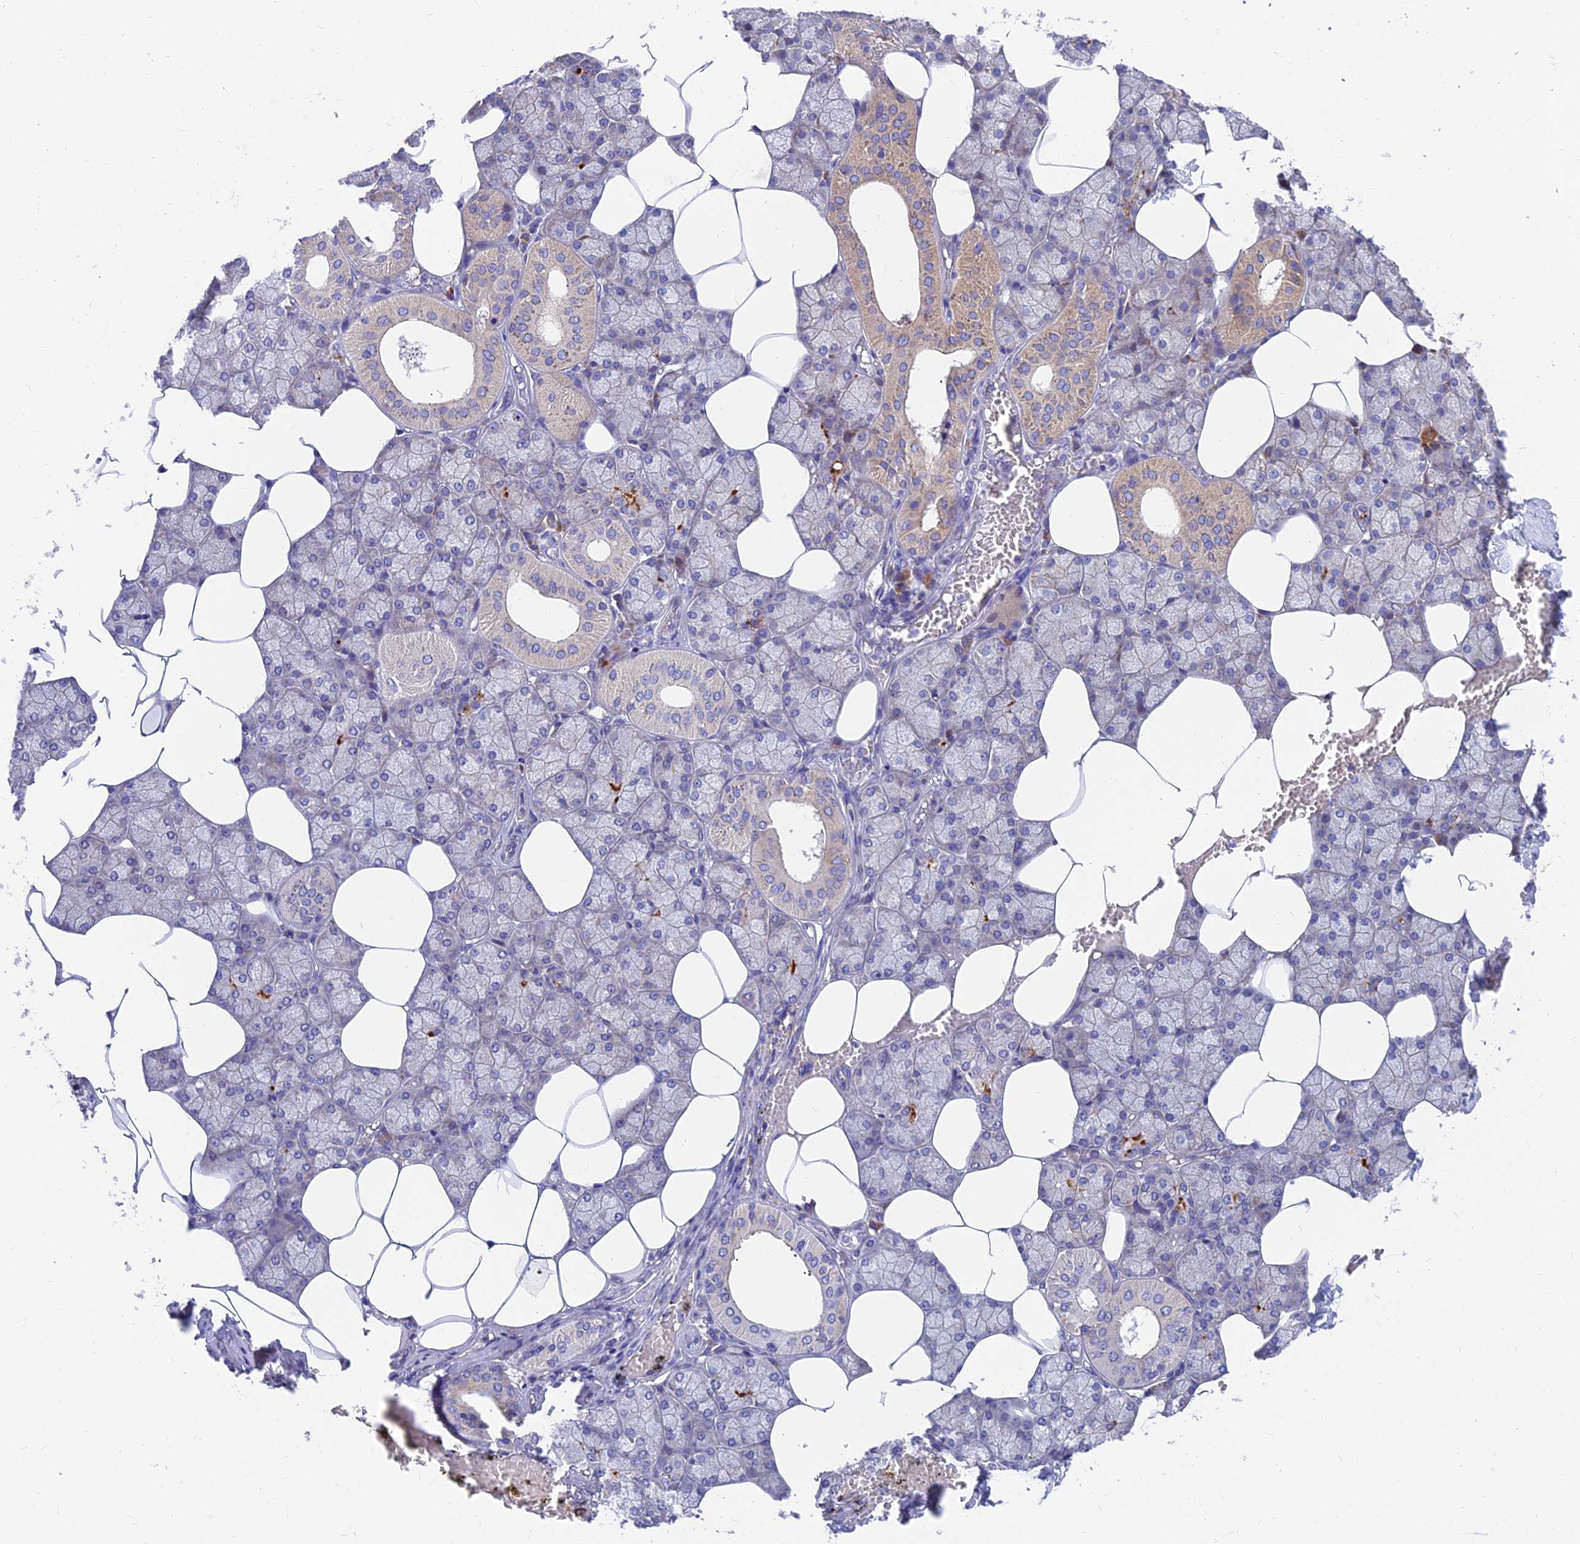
{"staining": {"intensity": "moderate", "quantity": "<25%", "location": "cytoplasmic/membranous"}, "tissue": "salivary gland", "cell_type": "Glandular cells", "image_type": "normal", "snomed": [{"axis": "morphology", "description": "Normal tissue, NOS"}, {"axis": "topography", "description": "Salivary gland"}], "caption": "Protein expression analysis of benign human salivary gland reveals moderate cytoplasmic/membranous expression in about <25% of glandular cells.", "gene": "MVB12A", "patient": {"sex": "male", "age": 62}}